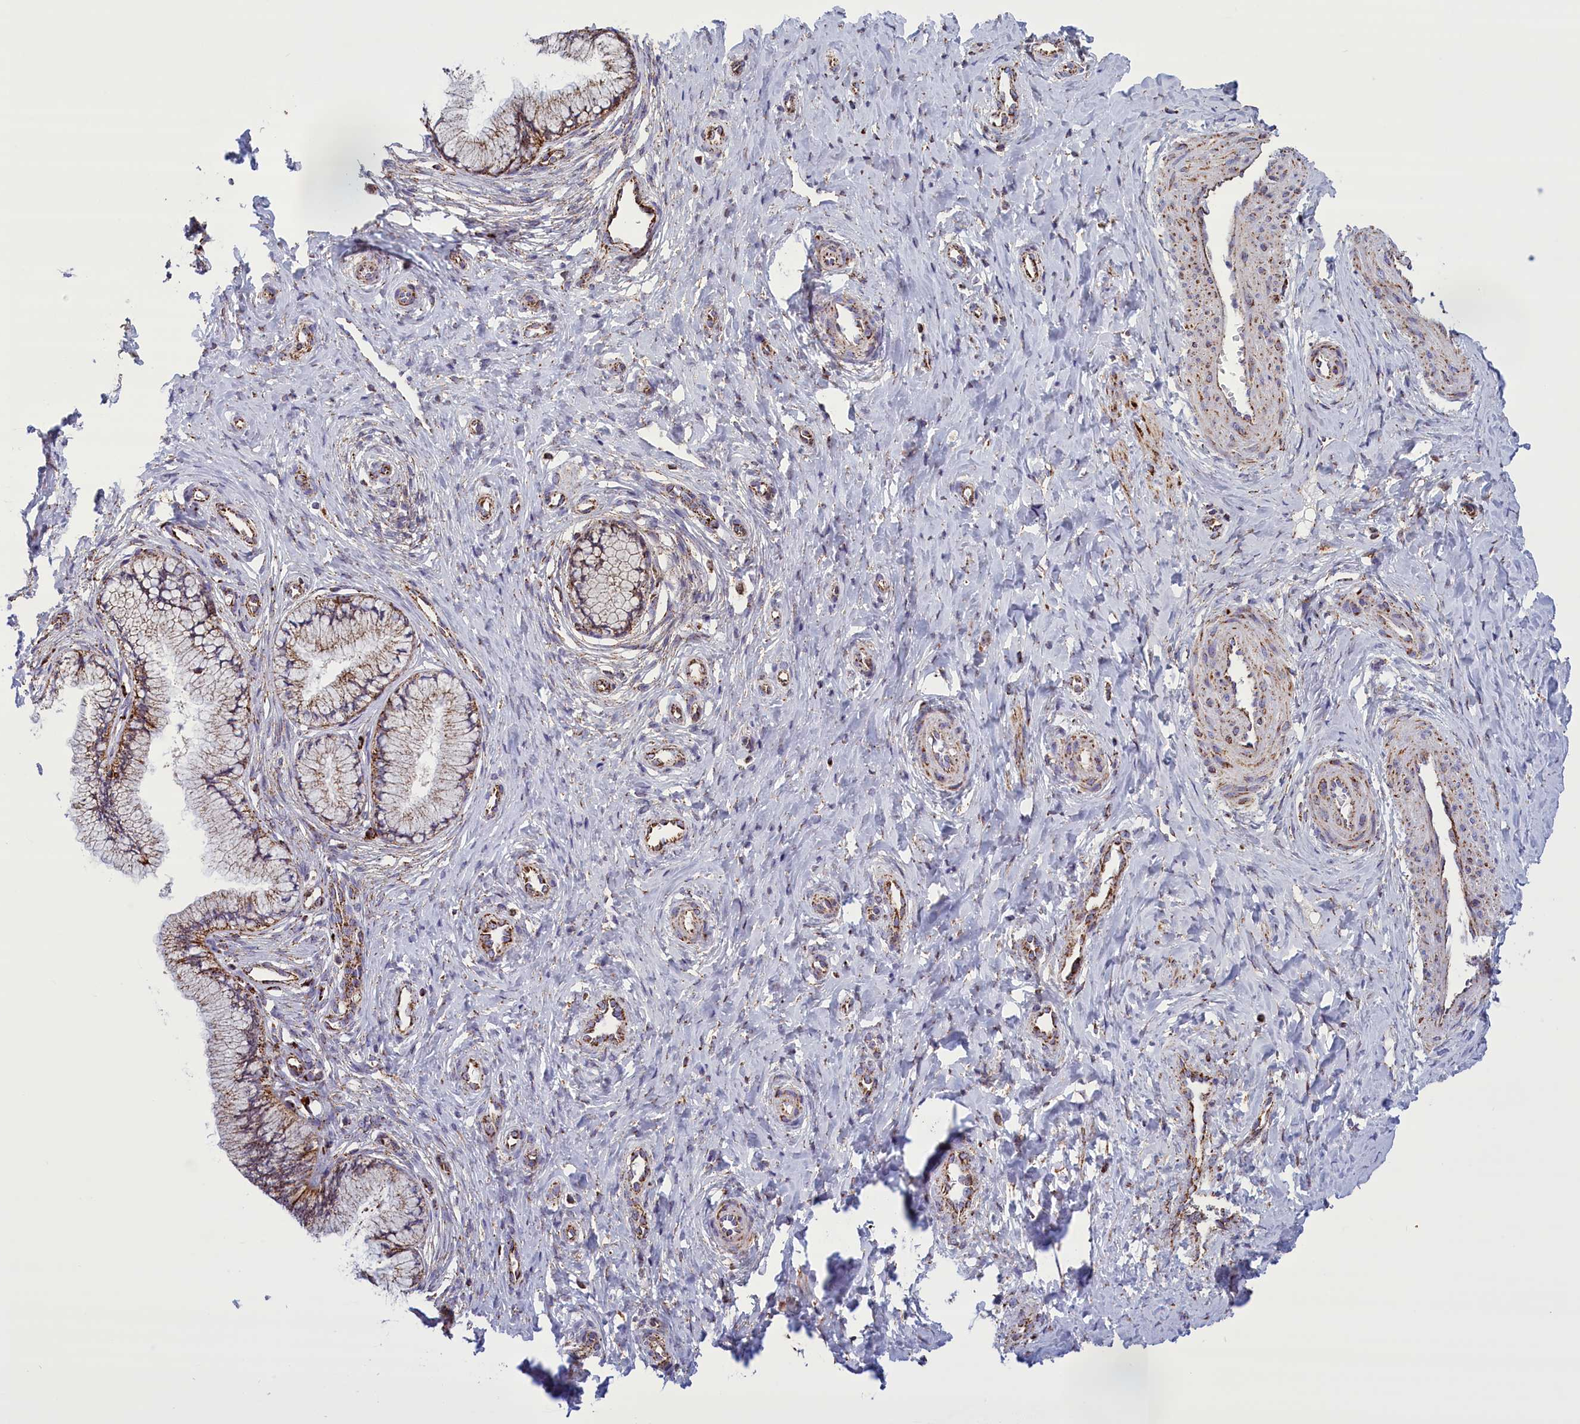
{"staining": {"intensity": "strong", "quantity": "25%-75%", "location": "cytoplasmic/membranous"}, "tissue": "cervix", "cell_type": "Glandular cells", "image_type": "normal", "snomed": [{"axis": "morphology", "description": "Normal tissue, NOS"}, {"axis": "topography", "description": "Cervix"}], "caption": "Glandular cells reveal strong cytoplasmic/membranous positivity in about 25%-75% of cells in normal cervix.", "gene": "ISOC2", "patient": {"sex": "female", "age": 36}}